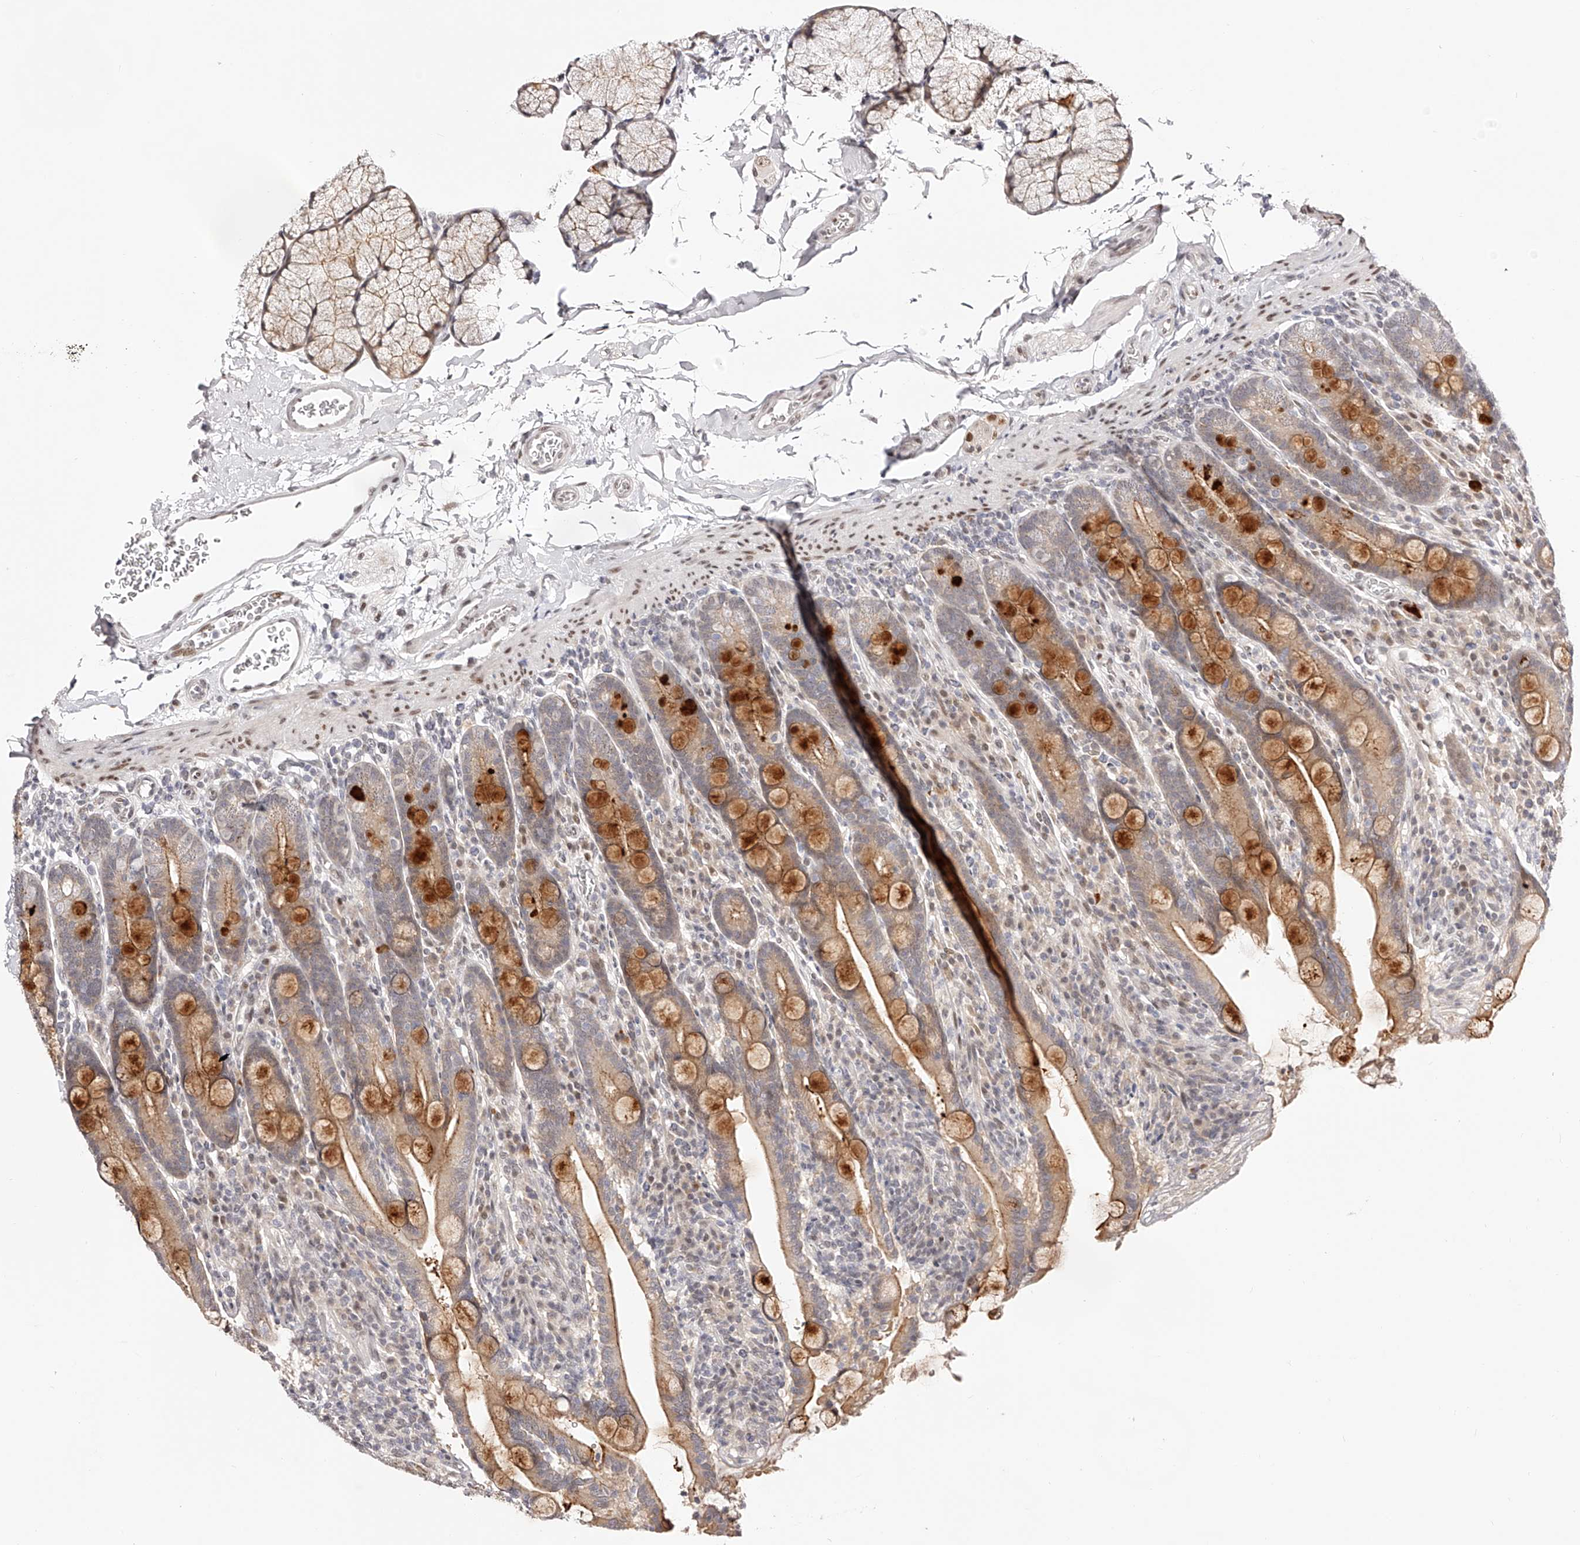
{"staining": {"intensity": "moderate", "quantity": "25%-75%", "location": "cytoplasmic/membranous"}, "tissue": "duodenum", "cell_type": "Glandular cells", "image_type": "normal", "snomed": [{"axis": "morphology", "description": "Normal tissue, NOS"}, {"axis": "topography", "description": "Duodenum"}], "caption": "Benign duodenum was stained to show a protein in brown. There is medium levels of moderate cytoplasmic/membranous positivity in approximately 25%-75% of glandular cells.", "gene": "USF3", "patient": {"sex": "male", "age": 35}}